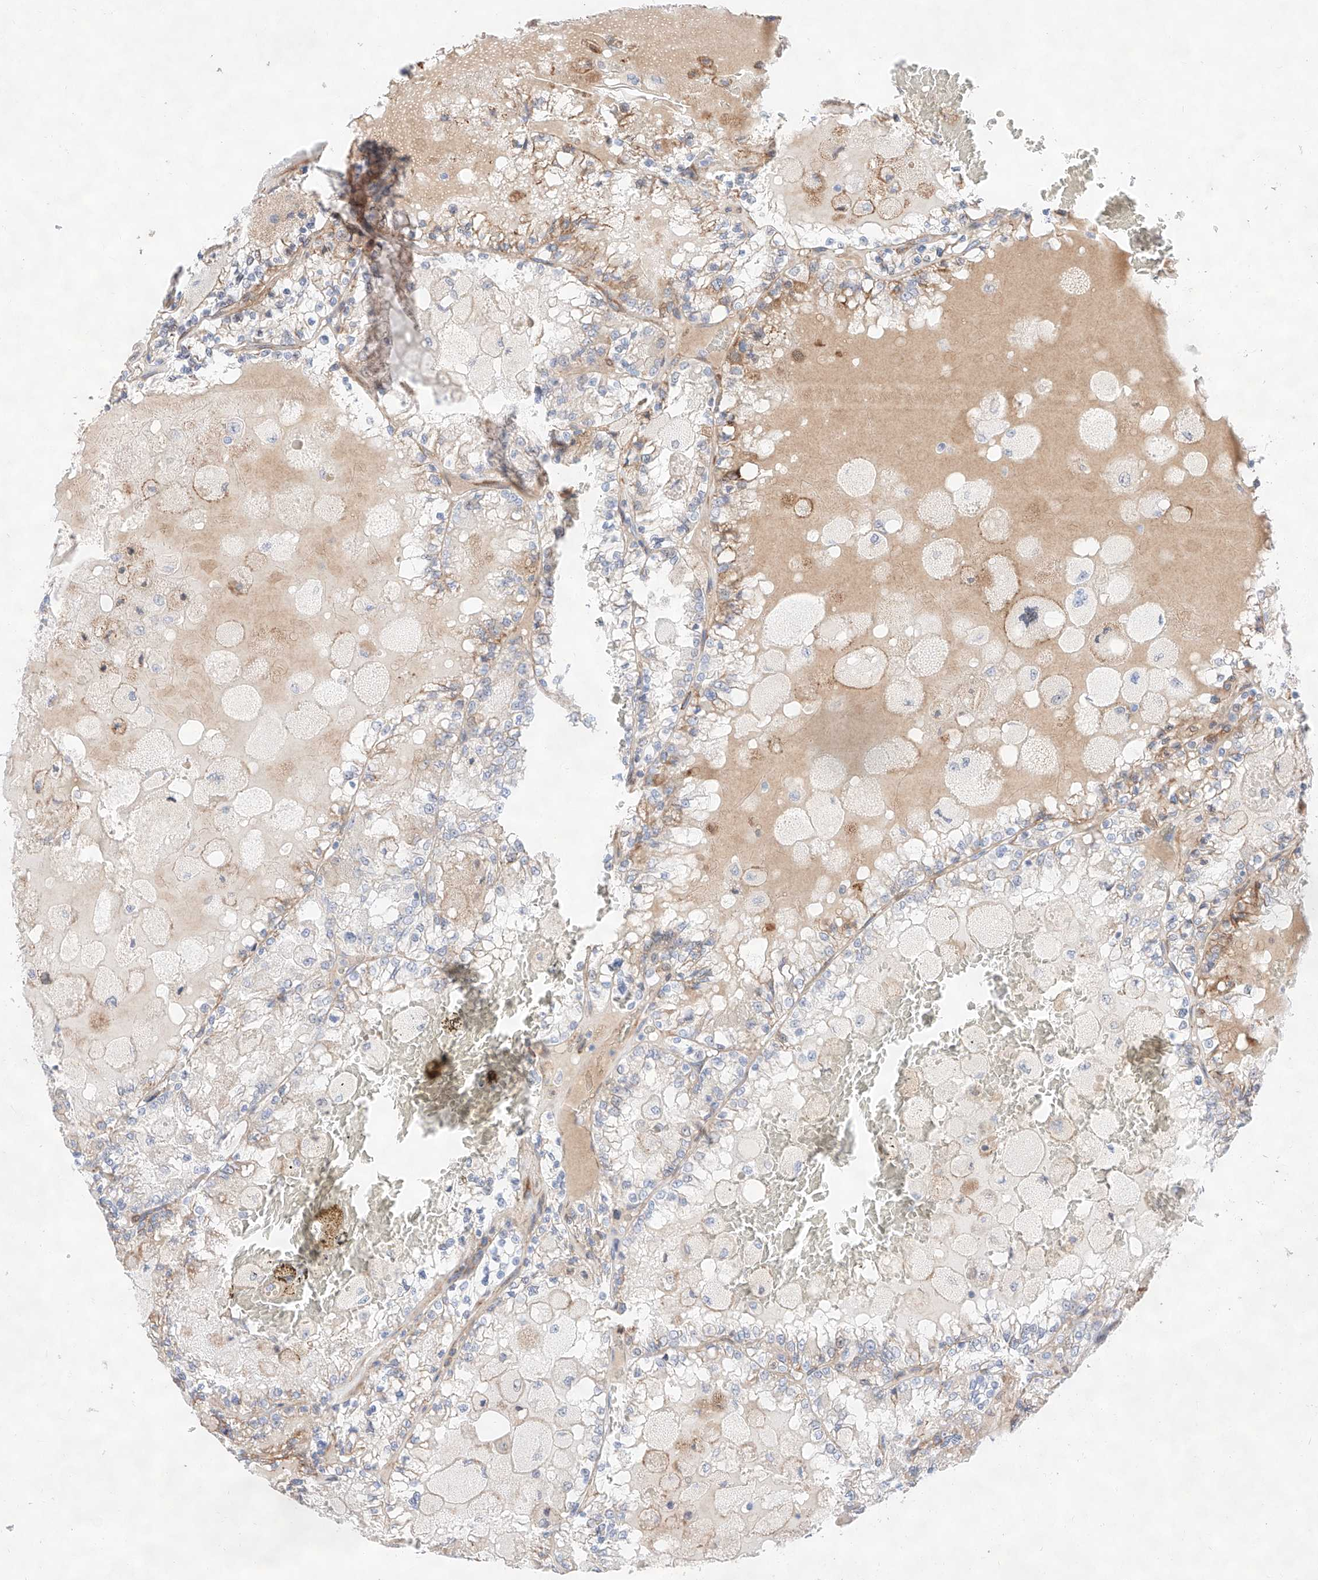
{"staining": {"intensity": "moderate", "quantity": "<25%", "location": "cytoplasmic/membranous"}, "tissue": "renal cancer", "cell_type": "Tumor cells", "image_type": "cancer", "snomed": [{"axis": "morphology", "description": "Adenocarcinoma, NOS"}, {"axis": "topography", "description": "Kidney"}], "caption": "Renal adenocarcinoma tissue exhibits moderate cytoplasmic/membranous expression in approximately <25% of tumor cells, visualized by immunohistochemistry. (DAB (3,3'-diaminobenzidine) = brown stain, brightfield microscopy at high magnification).", "gene": "ATP9B", "patient": {"sex": "female", "age": 56}}